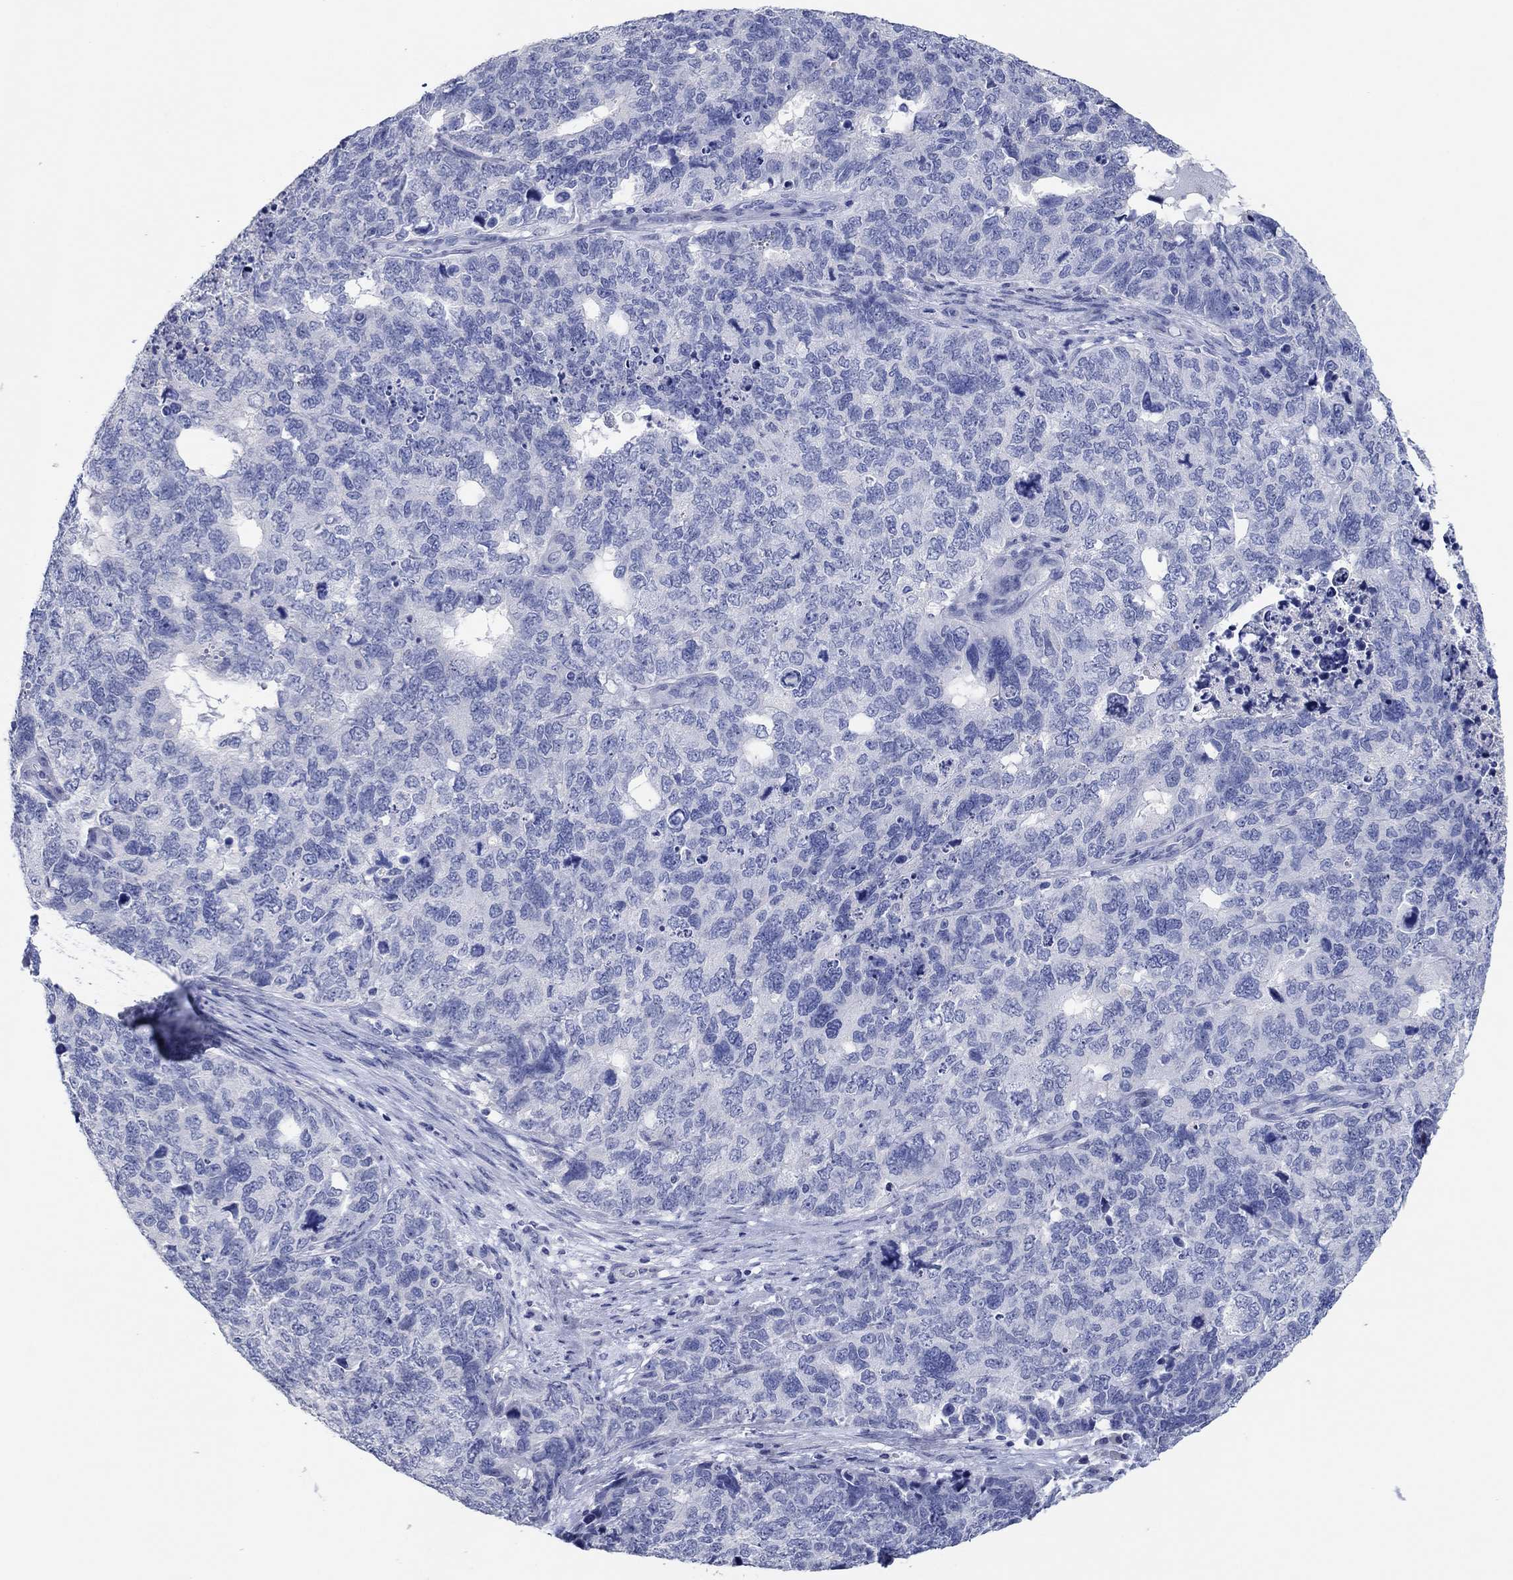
{"staining": {"intensity": "negative", "quantity": "none", "location": "none"}, "tissue": "cervical cancer", "cell_type": "Tumor cells", "image_type": "cancer", "snomed": [{"axis": "morphology", "description": "Squamous cell carcinoma, NOS"}, {"axis": "topography", "description": "Cervix"}], "caption": "Cervical cancer was stained to show a protein in brown. There is no significant expression in tumor cells. The staining is performed using DAB brown chromogen with nuclei counter-stained in using hematoxylin.", "gene": "POU5F1", "patient": {"sex": "female", "age": 63}}